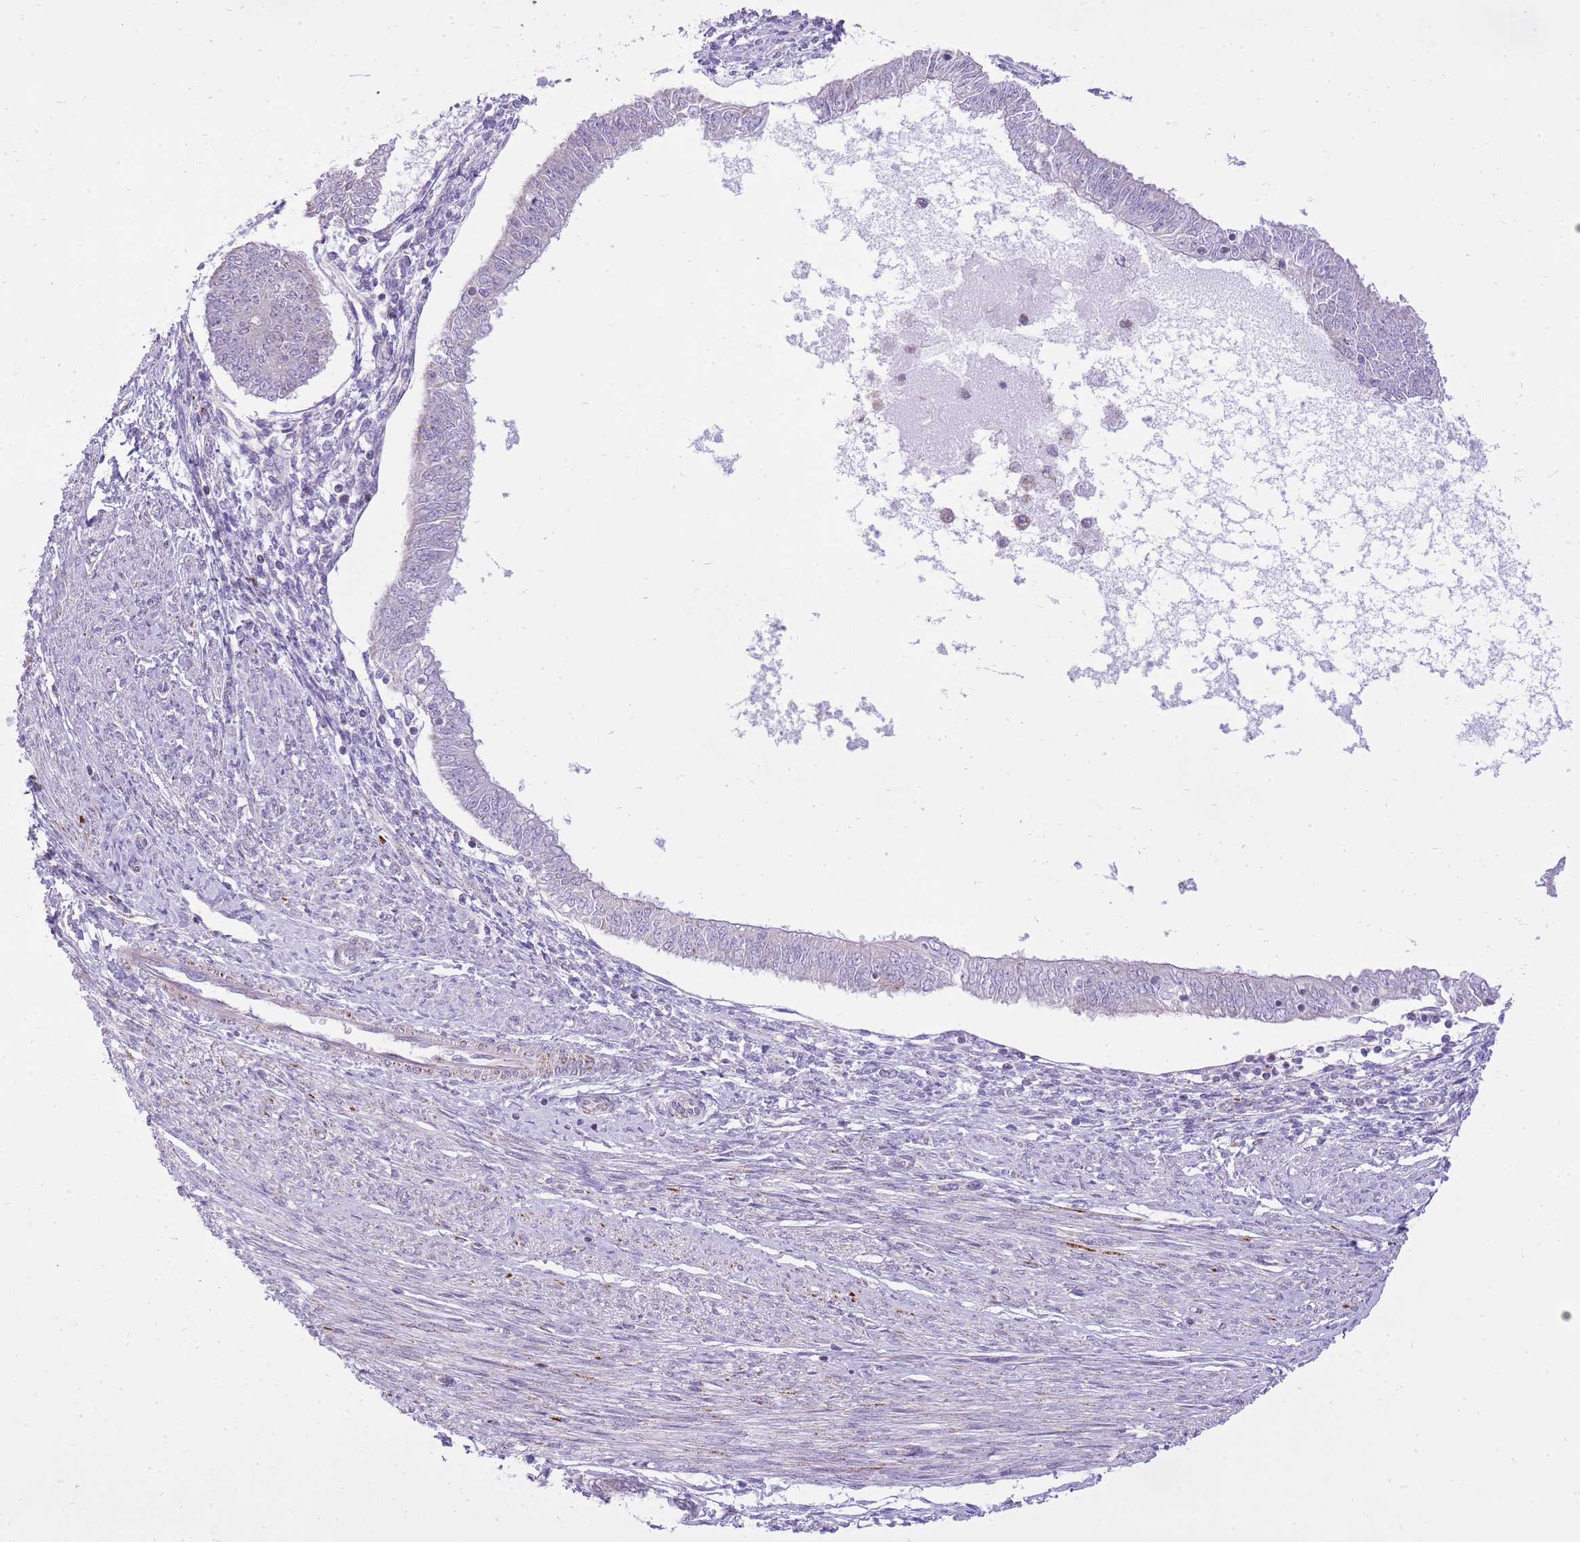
{"staining": {"intensity": "negative", "quantity": "none", "location": "none"}, "tissue": "endometrial cancer", "cell_type": "Tumor cells", "image_type": "cancer", "snomed": [{"axis": "morphology", "description": "Adenocarcinoma, NOS"}, {"axis": "topography", "description": "Endometrium"}], "caption": "Adenocarcinoma (endometrial) was stained to show a protein in brown. There is no significant positivity in tumor cells.", "gene": "DENND2D", "patient": {"sex": "female", "age": 58}}